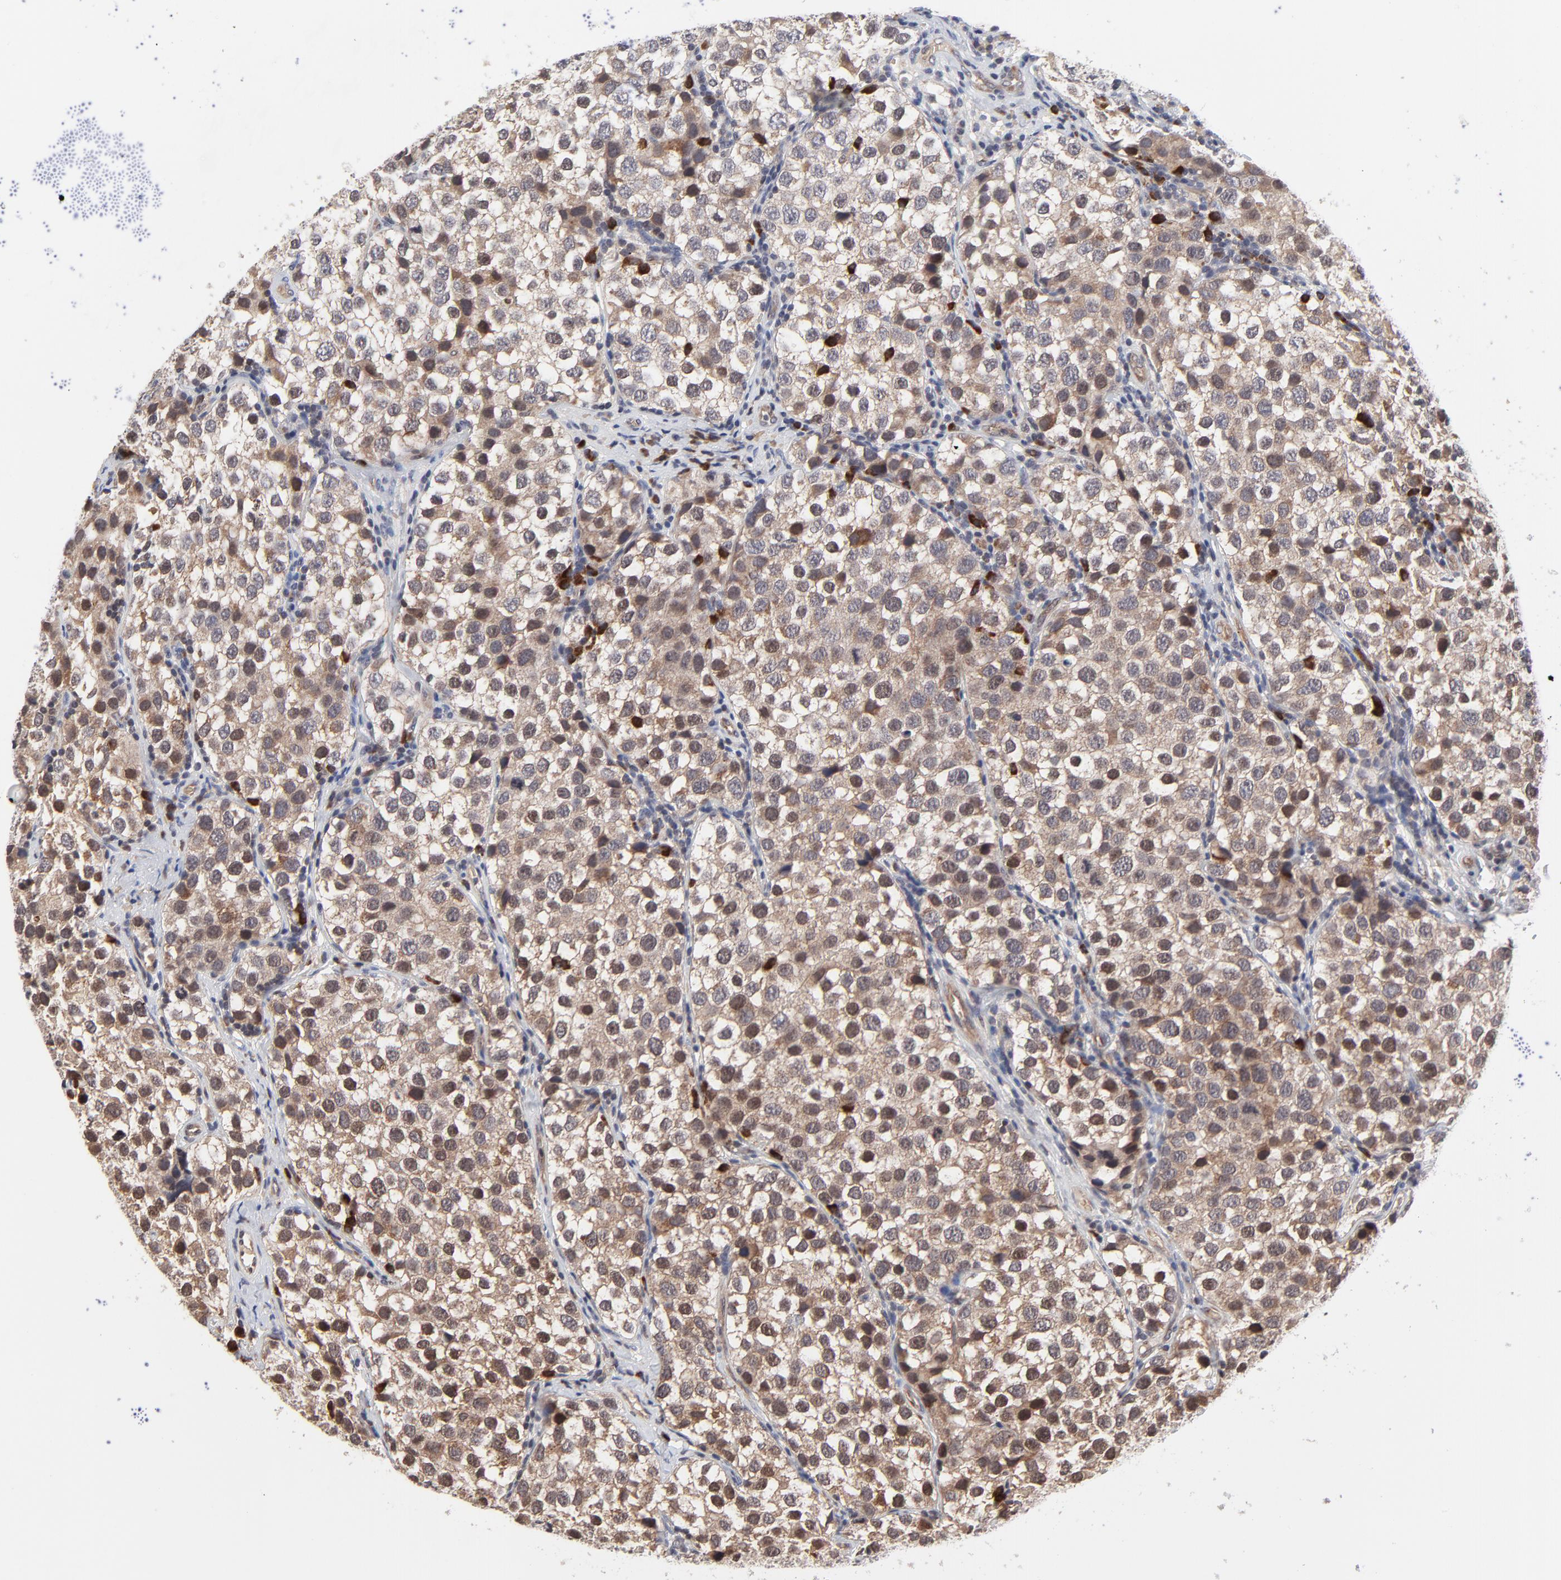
{"staining": {"intensity": "moderate", "quantity": "25%-75%", "location": "cytoplasmic/membranous,nuclear"}, "tissue": "testis cancer", "cell_type": "Tumor cells", "image_type": "cancer", "snomed": [{"axis": "morphology", "description": "Seminoma, NOS"}, {"axis": "topography", "description": "Testis"}], "caption": "An immunohistochemistry photomicrograph of tumor tissue is shown. Protein staining in brown highlights moderate cytoplasmic/membranous and nuclear positivity in seminoma (testis) within tumor cells.", "gene": "CASP10", "patient": {"sex": "male", "age": 39}}